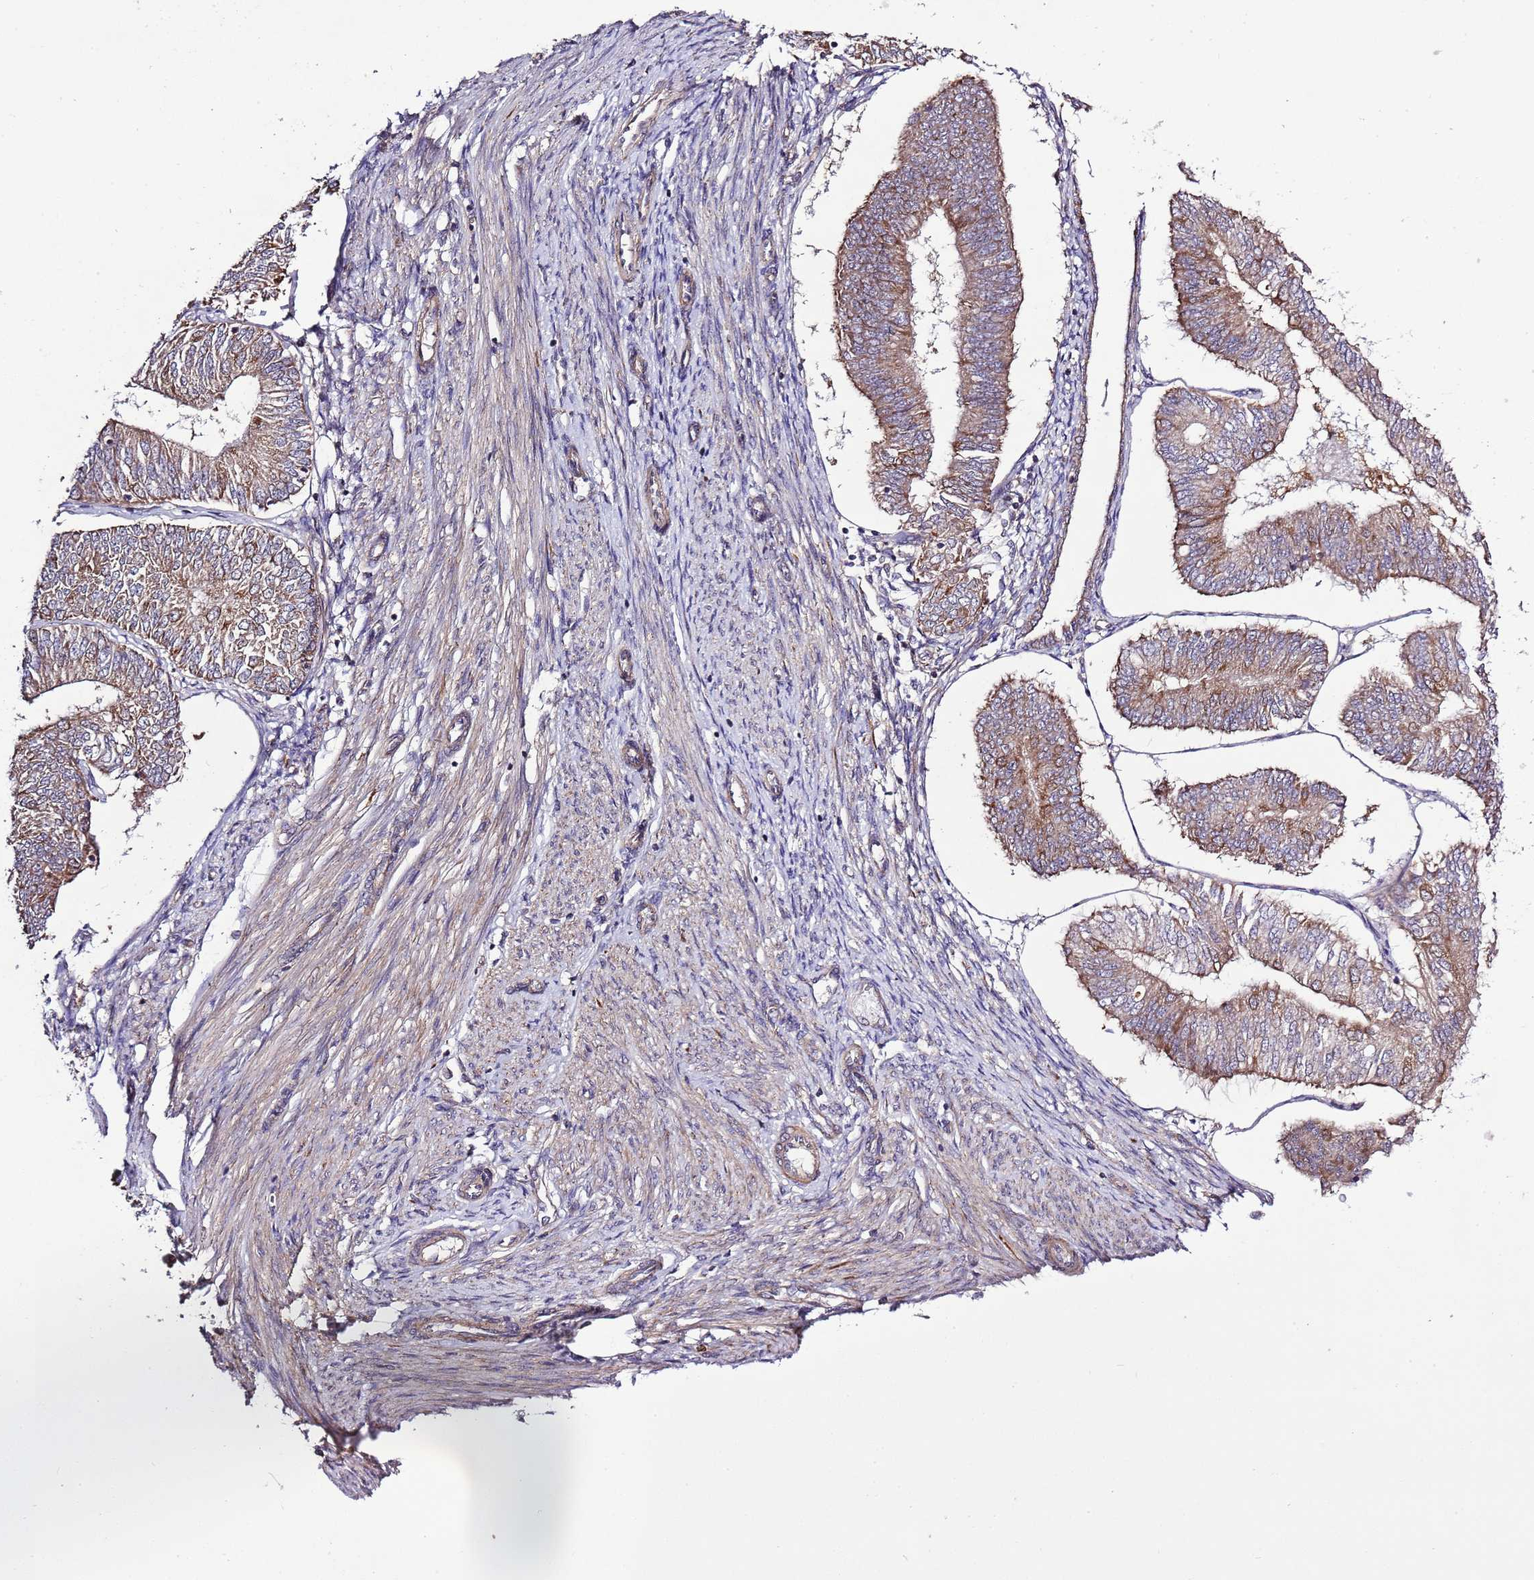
{"staining": {"intensity": "moderate", "quantity": ">75%", "location": "cytoplasmic/membranous"}, "tissue": "endometrial cancer", "cell_type": "Tumor cells", "image_type": "cancer", "snomed": [{"axis": "morphology", "description": "Adenocarcinoma, NOS"}, {"axis": "topography", "description": "Endometrium"}], "caption": "Immunohistochemical staining of endometrial cancer (adenocarcinoma) exhibits medium levels of moderate cytoplasmic/membranous protein expression in approximately >75% of tumor cells.", "gene": "MFNG", "patient": {"sex": "female", "age": 58}}